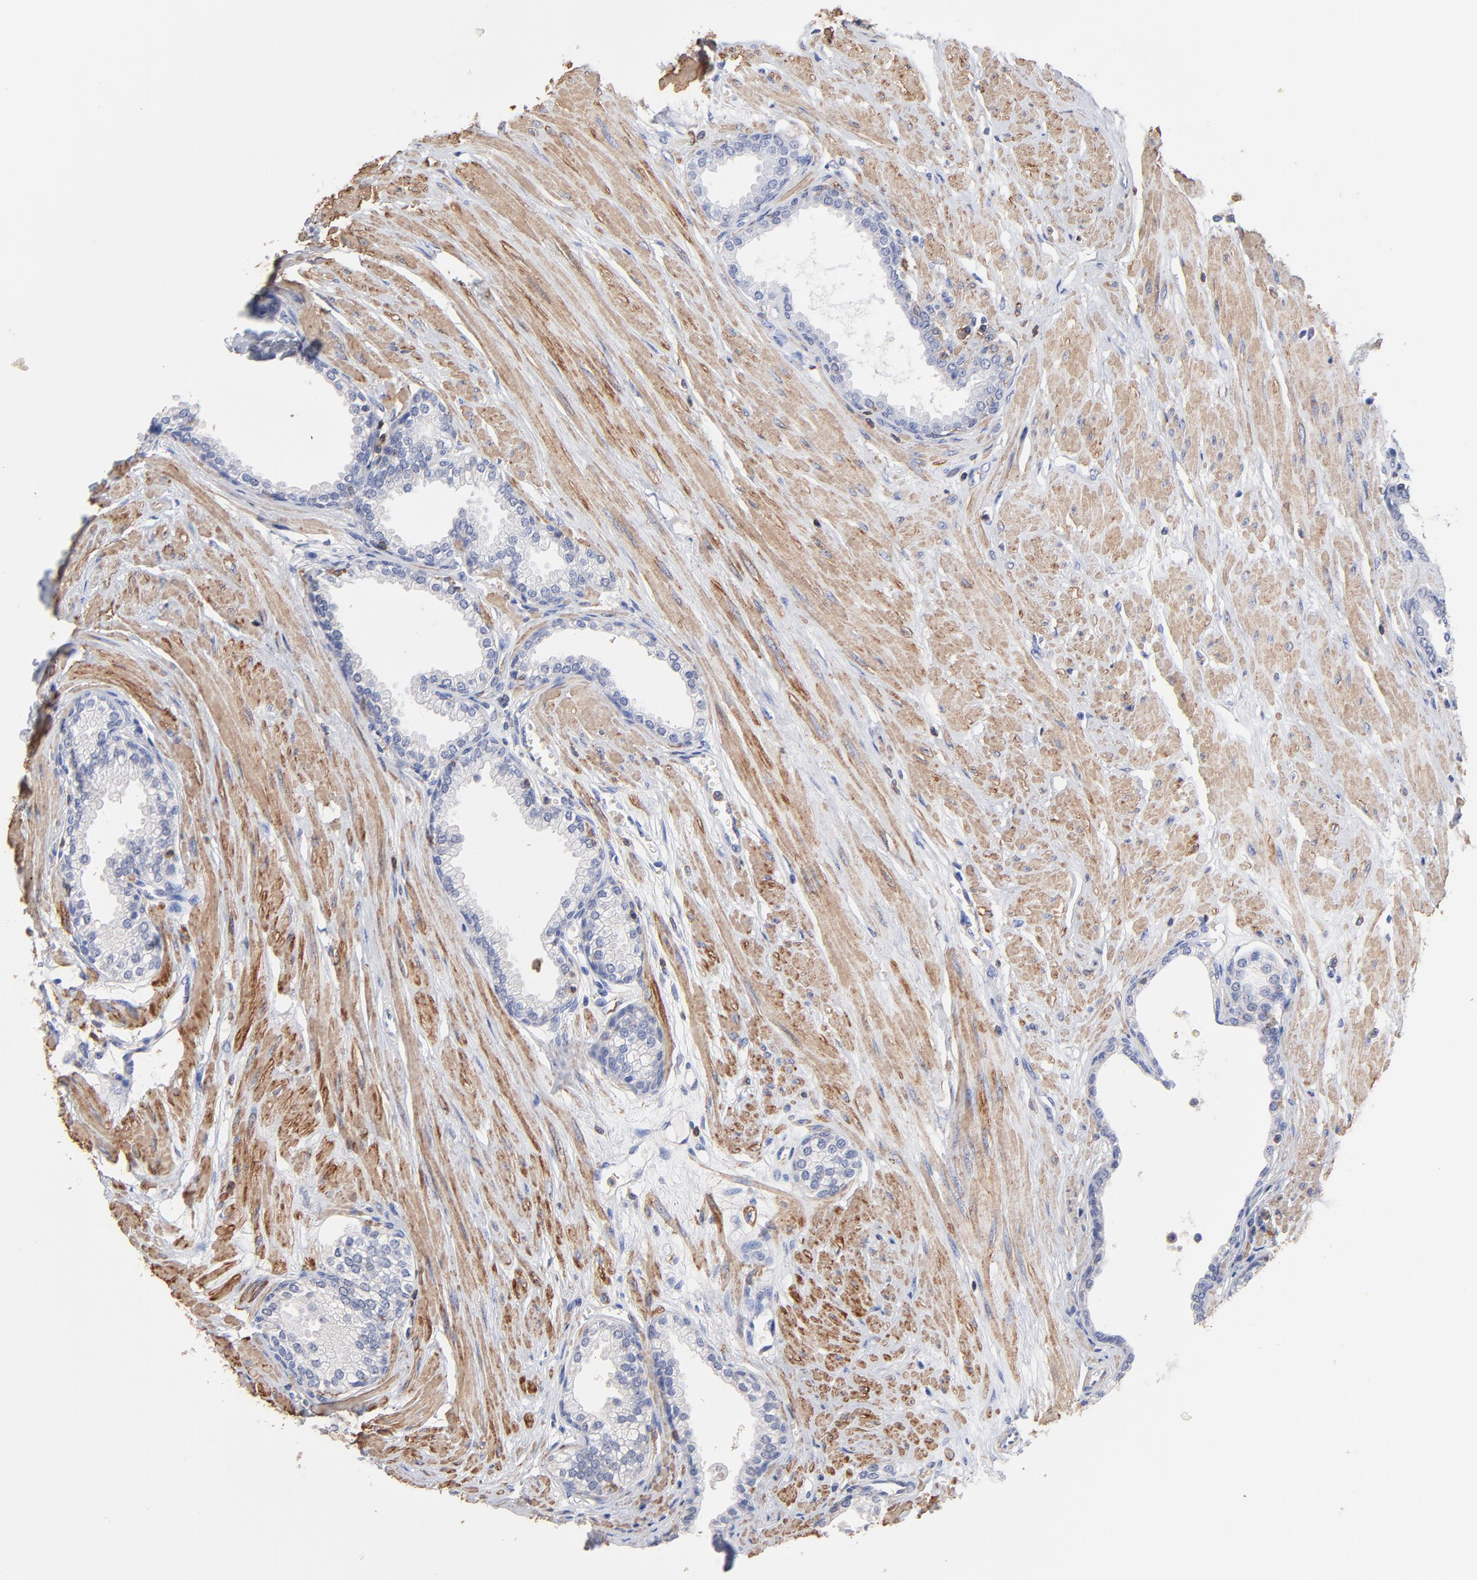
{"staining": {"intensity": "negative", "quantity": "none", "location": "none"}, "tissue": "prostate", "cell_type": "Glandular cells", "image_type": "normal", "snomed": [{"axis": "morphology", "description": "Normal tissue, NOS"}, {"axis": "topography", "description": "Prostate"}], "caption": "Immunohistochemistry micrograph of unremarkable human prostate stained for a protein (brown), which demonstrates no staining in glandular cells.", "gene": "ASL", "patient": {"sex": "male", "age": 64}}